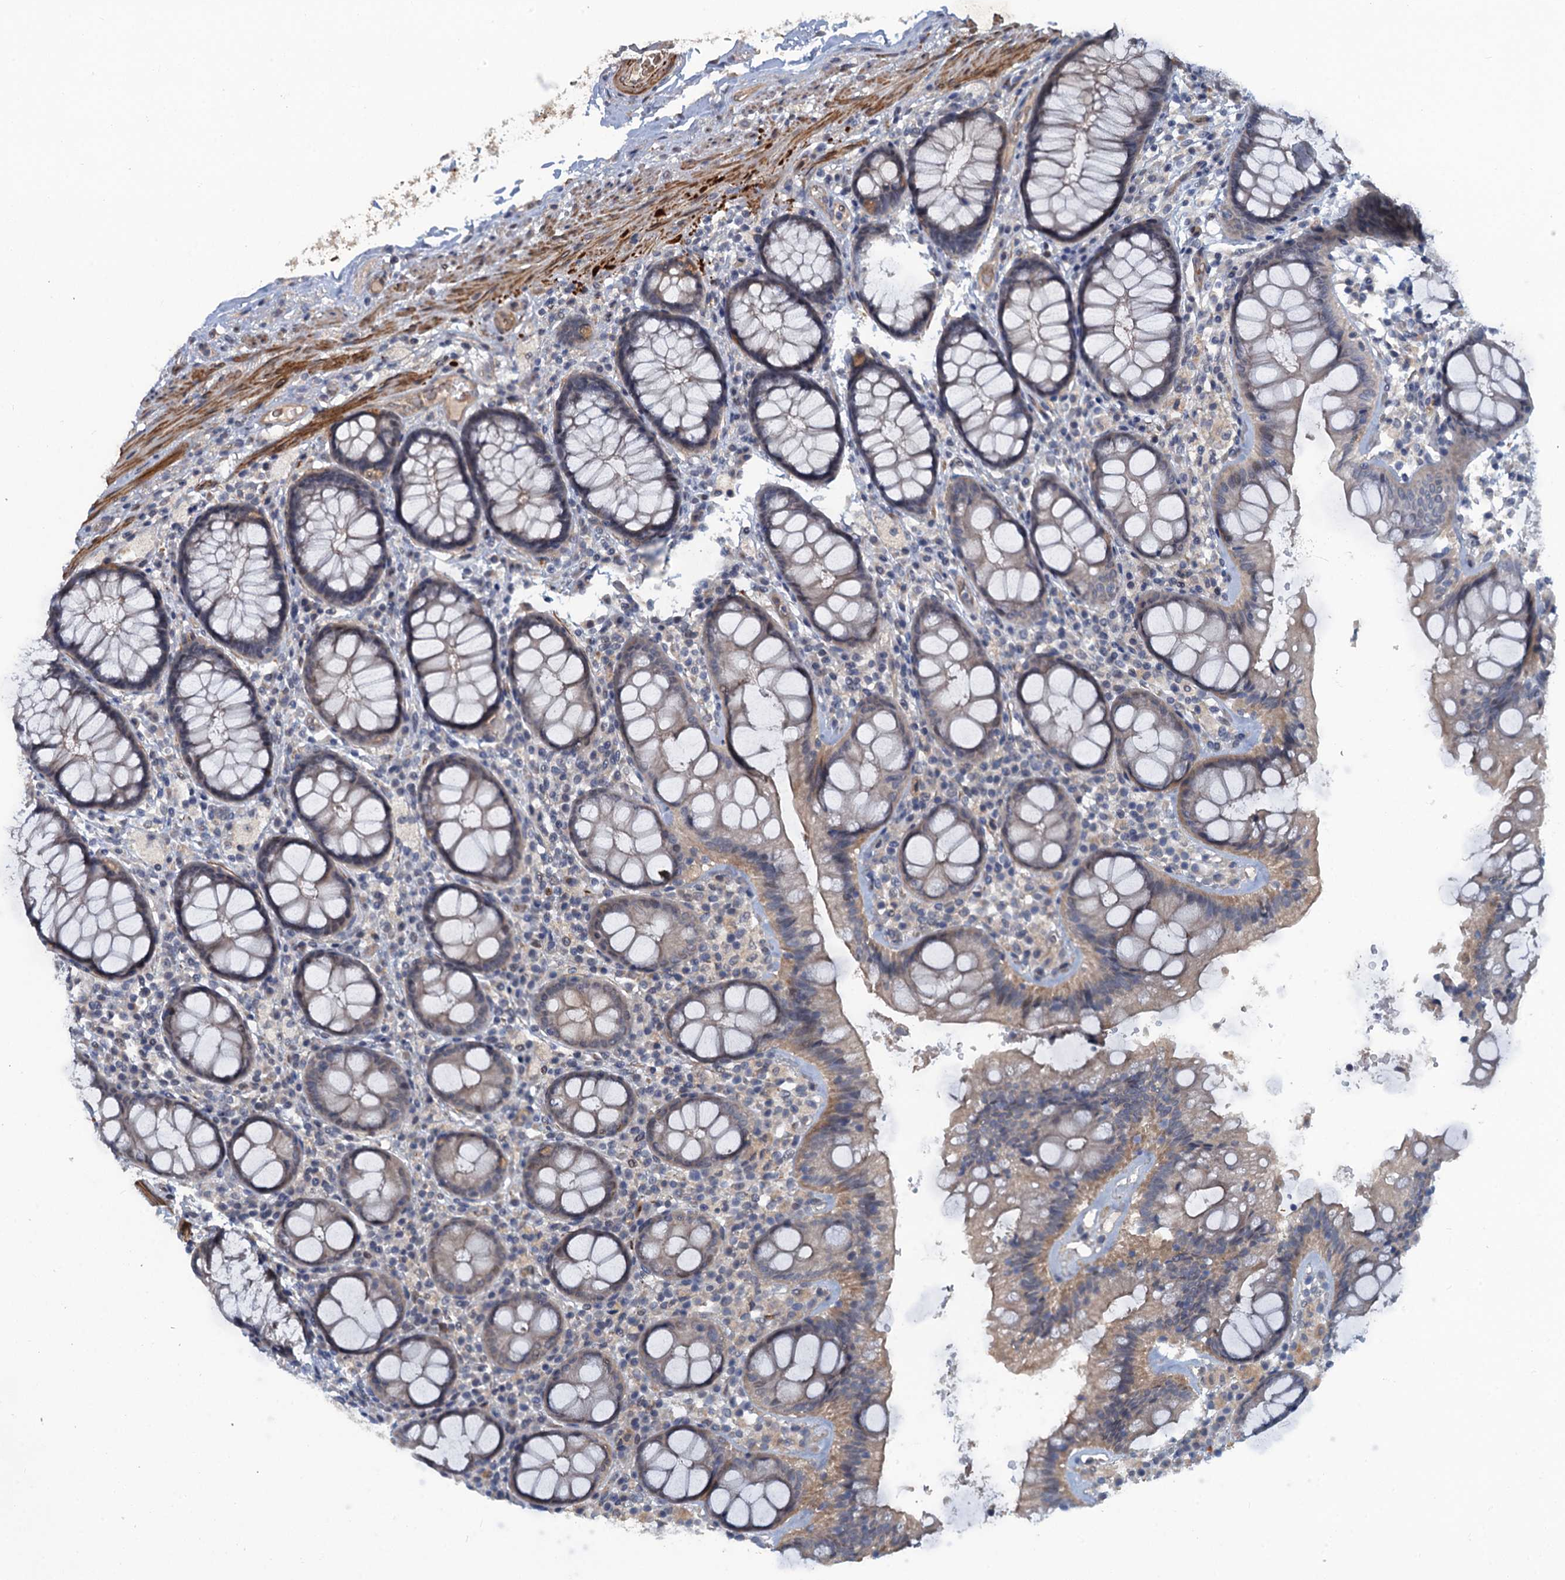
{"staining": {"intensity": "weak", "quantity": "25%-75%", "location": "cytoplasmic/membranous"}, "tissue": "rectum", "cell_type": "Glandular cells", "image_type": "normal", "snomed": [{"axis": "morphology", "description": "Normal tissue, NOS"}, {"axis": "topography", "description": "Rectum"}], "caption": "High-power microscopy captured an immunohistochemistry histopathology image of normal rectum, revealing weak cytoplasmic/membranous expression in about 25%-75% of glandular cells.", "gene": "MYO16", "patient": {"sex": "male", "age": 83}}